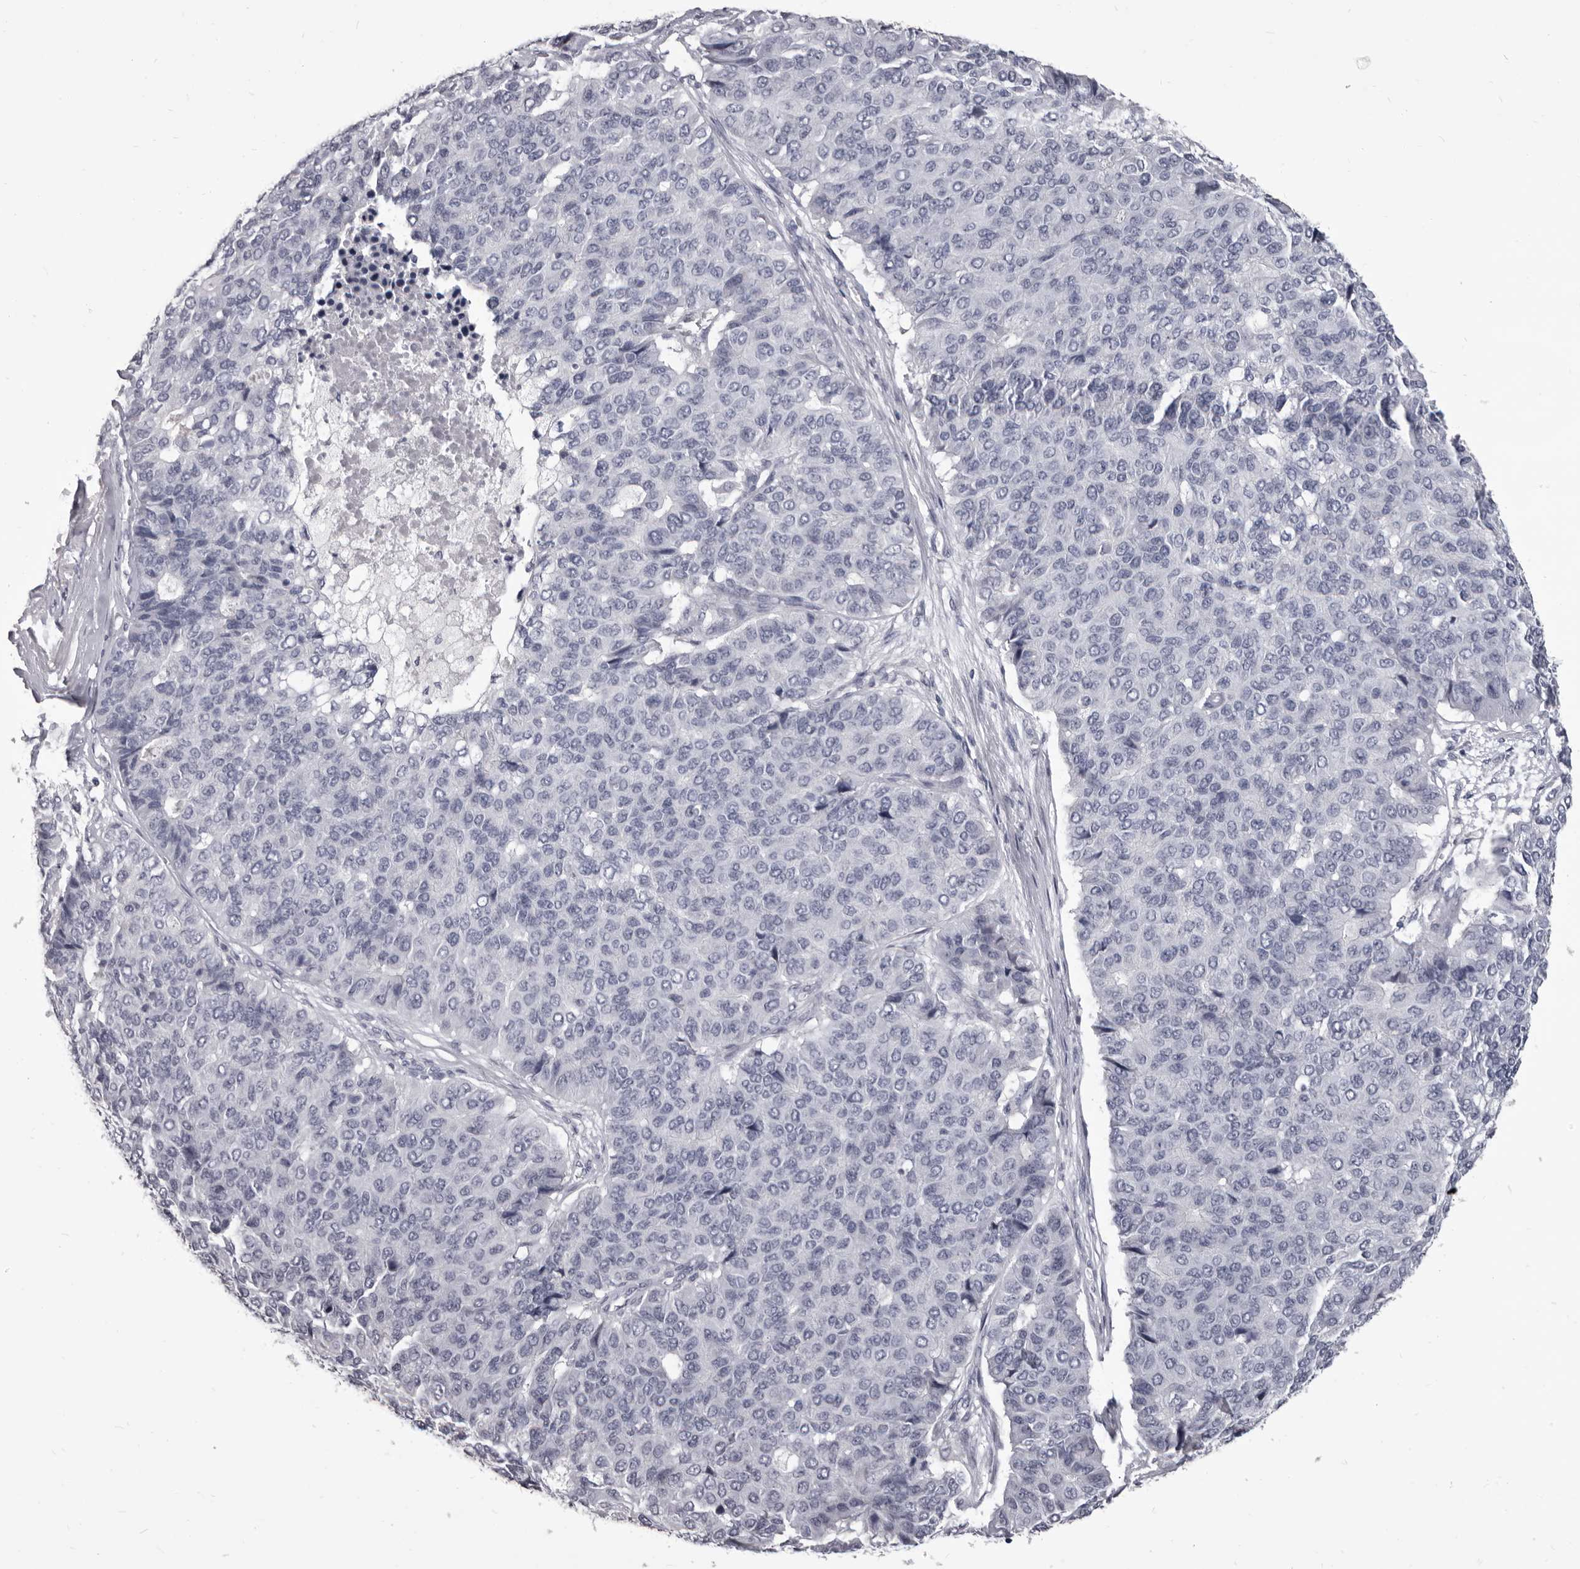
{"staining": {"intensity": "negative", "quantity": "none", "location": "none"}, "tissue": "pancreatic cancer", "cell_type": "Tumor cells", "image_type": "cancer", "snomed": [{"axis": "morphology", "description": "Adenocarcinoma, NOS"}, {"axis": "topography", "description": "Pancreas"}], "caption": "Immunohistochemical staining of human pancreatic cancer exhibits no significant positivity in tumor cells.", "gene": "GZMH", "patient": {"sex": "male", "age": 50}}